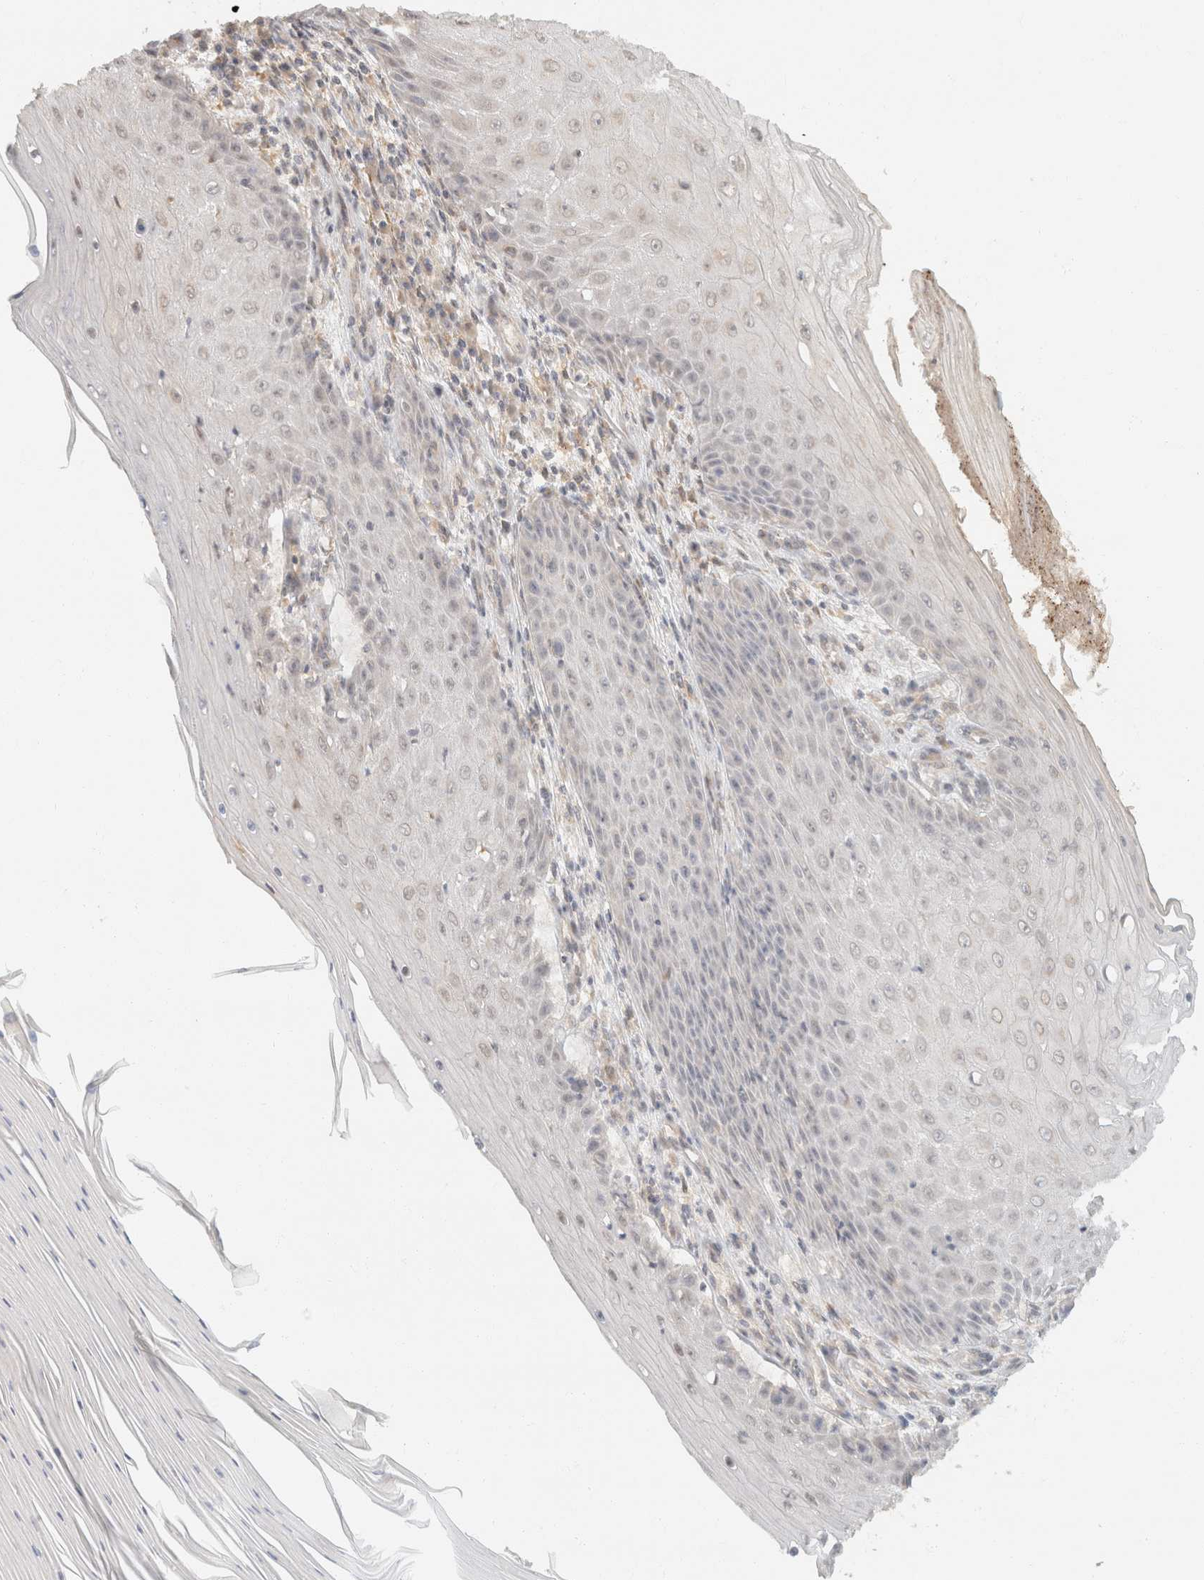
{"staining": {"intensity": "weak", "quantity": "<25%", "location": "cytoplasmic/membranous"}, "tissue": "skin cancer", "cell_type": "Tumor cells", "image_type": "cancer", "snomed": [{"axis": "morphology", "description": "Squamous cell carcinoma, NOS"}, {"axis": "topography", "description": "Skin"}], "caption": "An immunohistochemistry photomicrograph of skin cancer (squamous cell carcinoma) is shown. There is no staining in tumor cells of skin cancer (squamous cell carcinoma).", "gene": "TACC1", "patient": {"sex": "female", "age": 73}}